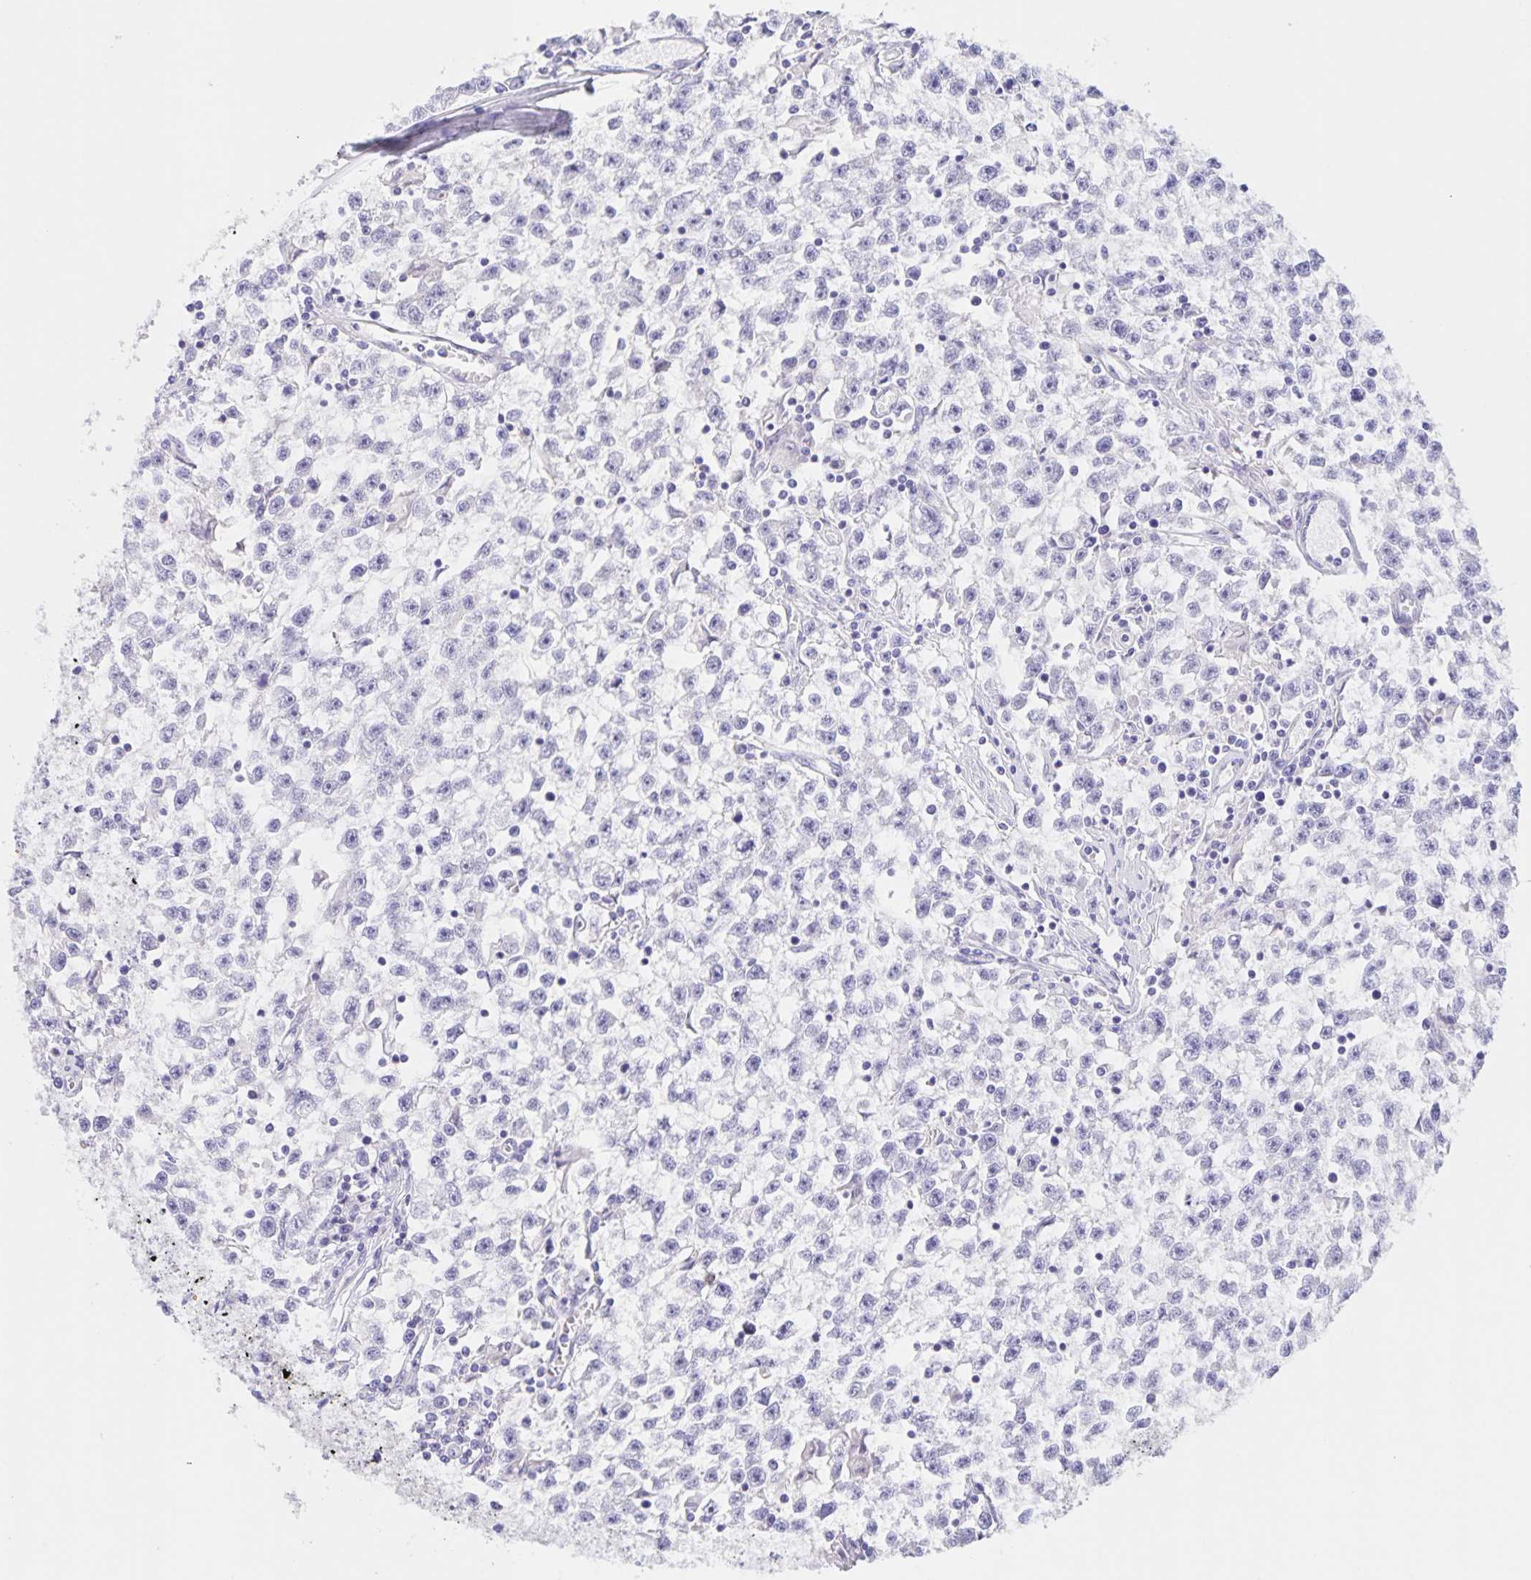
{"staining": {"intensity": "negative", "quantity": "none", "location": "none"}, "tissue": "testis cancer", "cell_type": "Tumor cells", "image_type": "cancer", "snomed": [{"axis": "morphology", "description": "Seminoma, NOS"}, {"axis": "topography", "description": "Testis"}], "caption": "This is a histopathology image of immunohistochemistry (IHC) staining of testis seminoma, which shows no expression in tumor cells. The staining is performed using DAB (3,3'-diaminobenzidine) brown chromogen with nuclei counter-stained in using hematoxylin.", "gene": "DMGDH", "patient": {"sex": "male", "age": 31}}